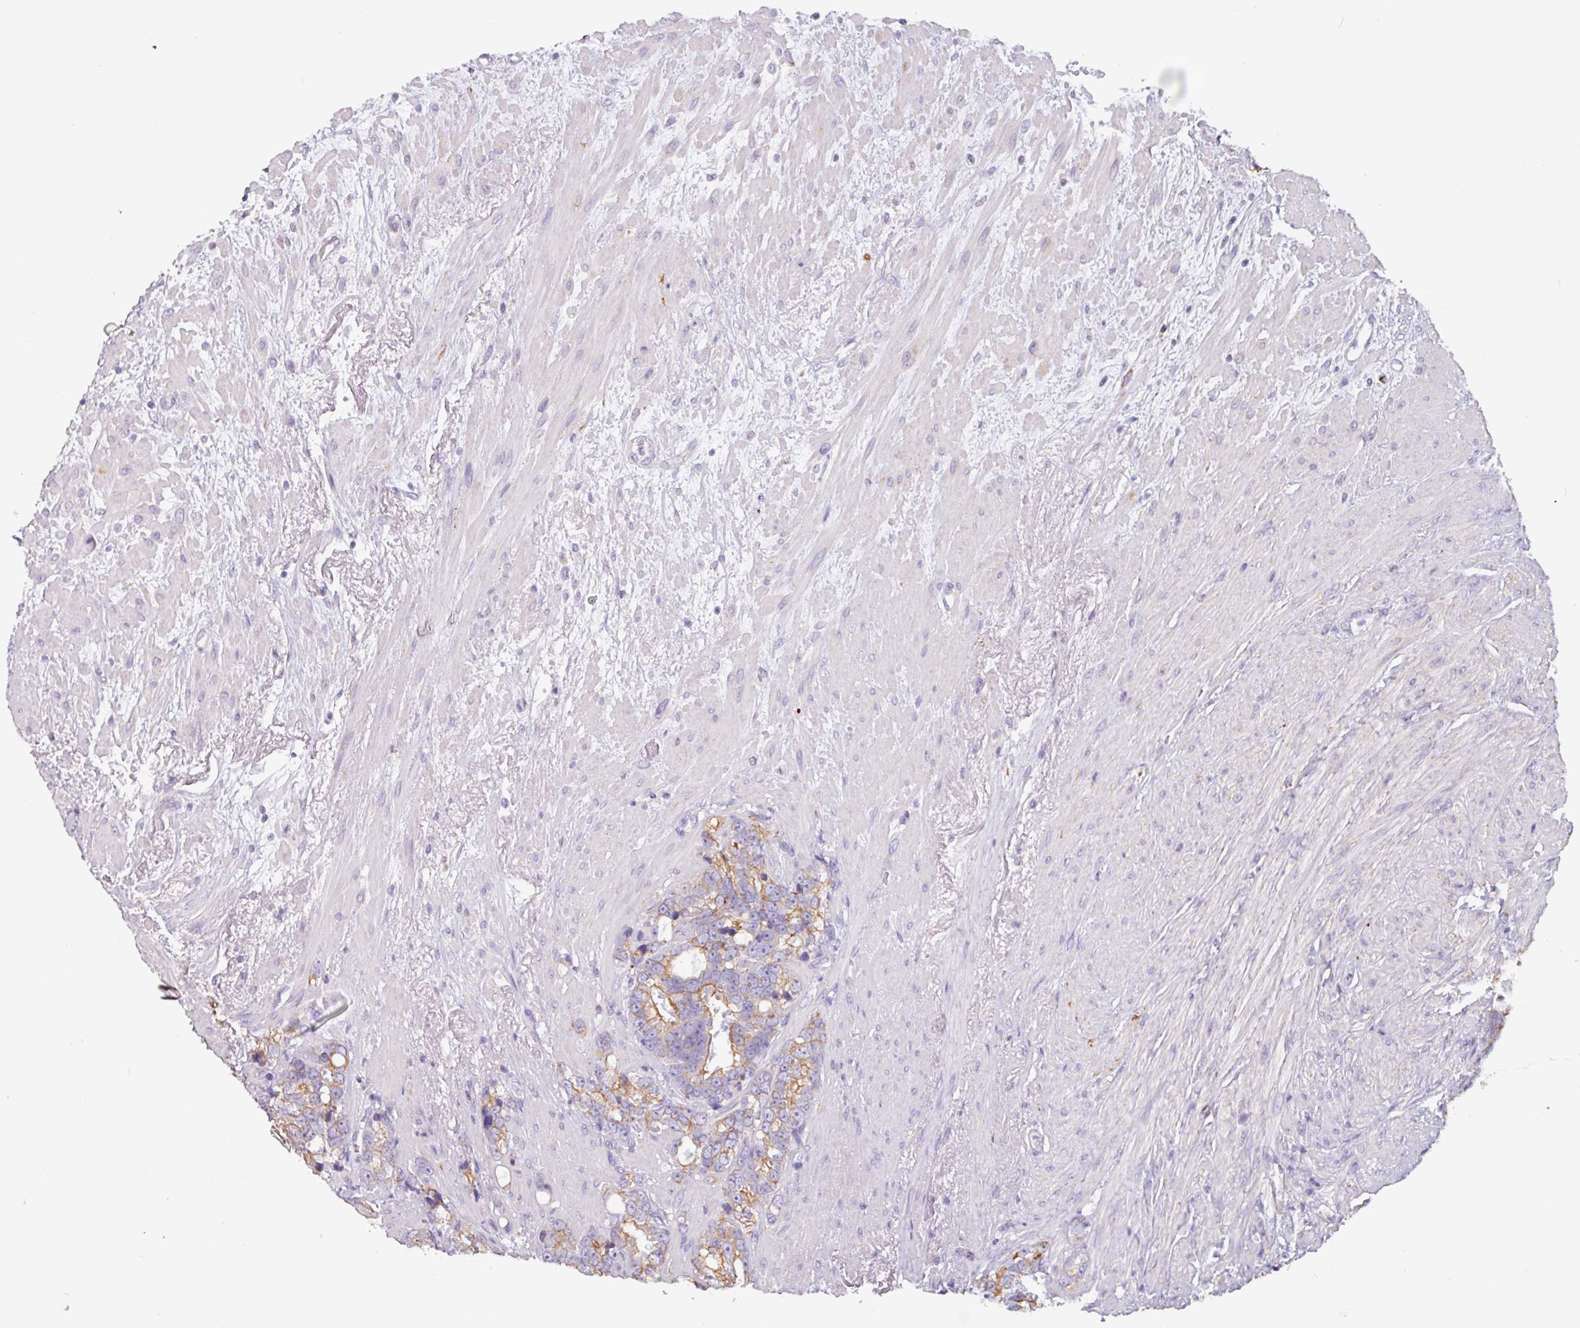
{"staining": {"intensity": "moderate", "quantity": "25%-75%", "location": "cytoplasmic/membranous"}, "tissue": "prostate cancer", "cell_type": "Tumor cells", "image_type": "cancer", "snomed": [{"axis": "morphology", "description": "Adenocarcinoma, High grade"}, {"axis": "topography", "description": "Prostate"}], "caption": "Immunohistochemistry (IHC) photomicrograph of neoplastic tissue: human high-grade adenocarcinoma (prostate) stained using immunohistochemistry (IHC) reveals medium levels of moderate protein expression localized specifically in the cytoplasmic/membranous of tumor cells, appearing as a cytoplasmic/membranous brown color.", "gene": "CAMK1", "patient": {"sex": "male", "age": 74}}